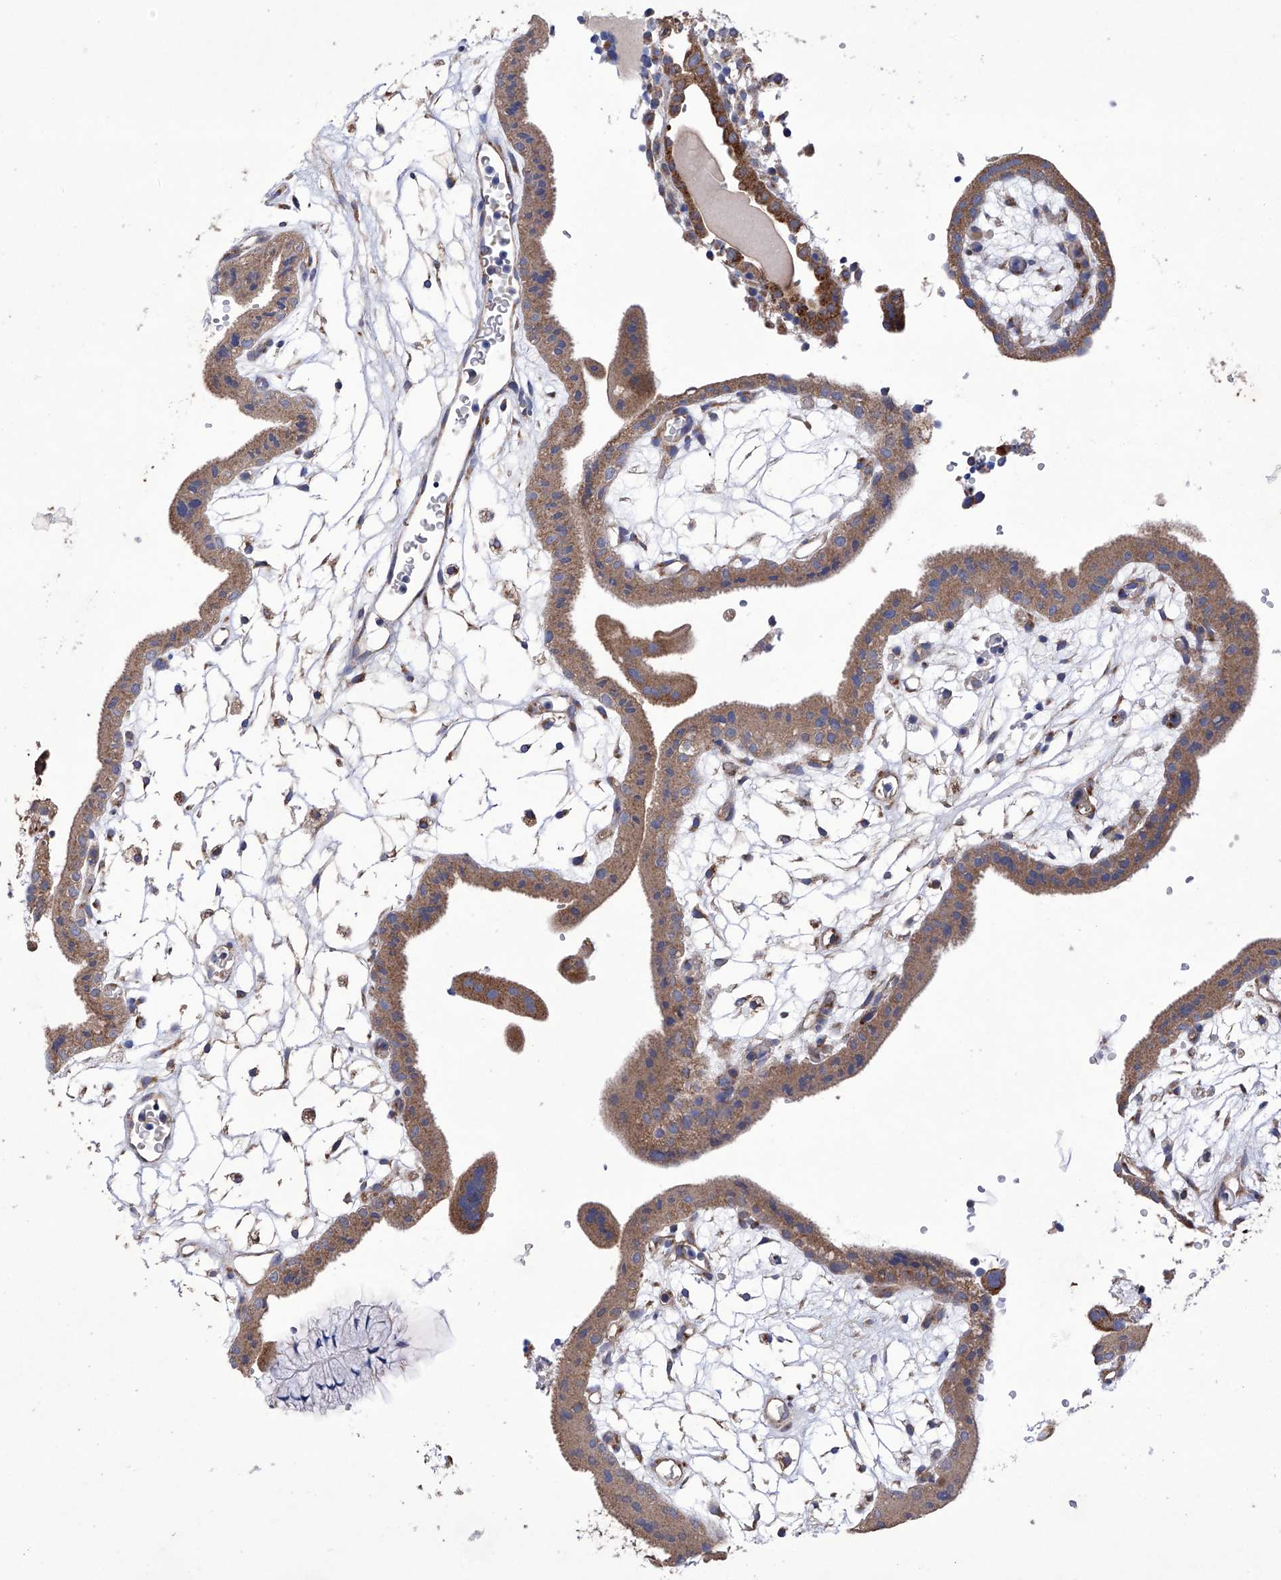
{"staining": {"intensity": "moderate", "quantity": ">75%", "location": "cytoplasmic/membranous"}, "tissue": "placenta", "cell_type": "Decidual cells", "image_type": "normal", "snomed": [{"axis": "morphology", "description": "Normal tissue, NOS"}, {"axis": "topography", "description": "Placenta"}], "caption": "DAB (3,3'-diaminobenzidine) immunohistochemical staining of benign placenta reveals moderate cytoplasmic/membranous protein positivity in about >75% of decidual cells.", "gene": "EFCAB2", "patient": {"sex": "female", "age": 18}}